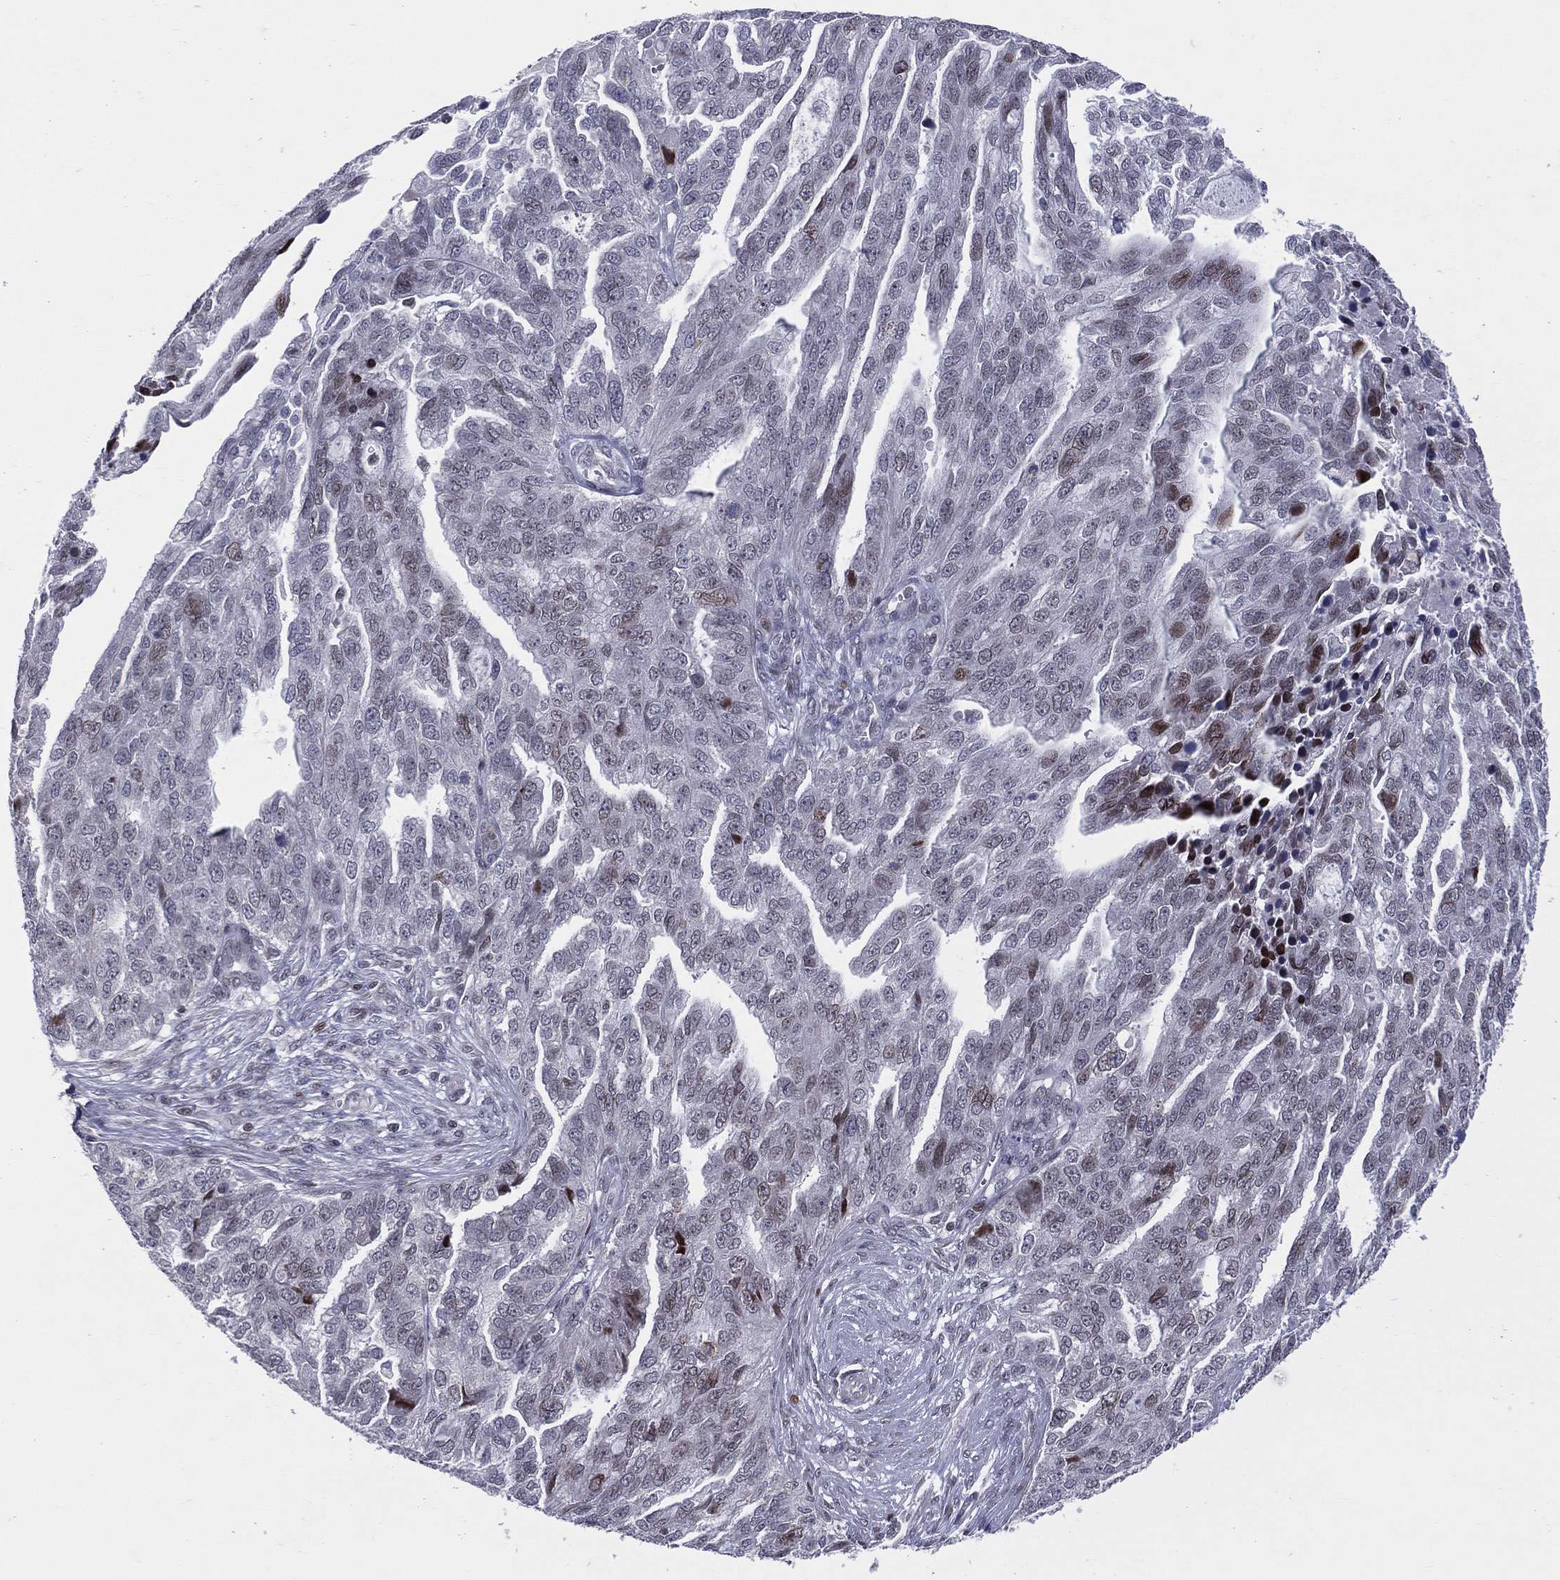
{"staining": {"intensity": "moderate", "quantity": "<25%", "location": "nuclear"}, "tissue": "ovarian cancer", "cell_type": "Tumor cells", "image_type": "cancer", "snomed": [{"axis": "morphology", "description": "Cystadenocarcinoma, serous, NOS"}, {"axis": "topography", "description": "Ovary"}], "caption": "This micrograph displays IHC staining of serous cystadenocarcinoma (ovarian), with low moderate nuclear expression in about <25% of tumor cells.", "gene": "DBF4B", "patient": {"sex": "female", "age": 51}}